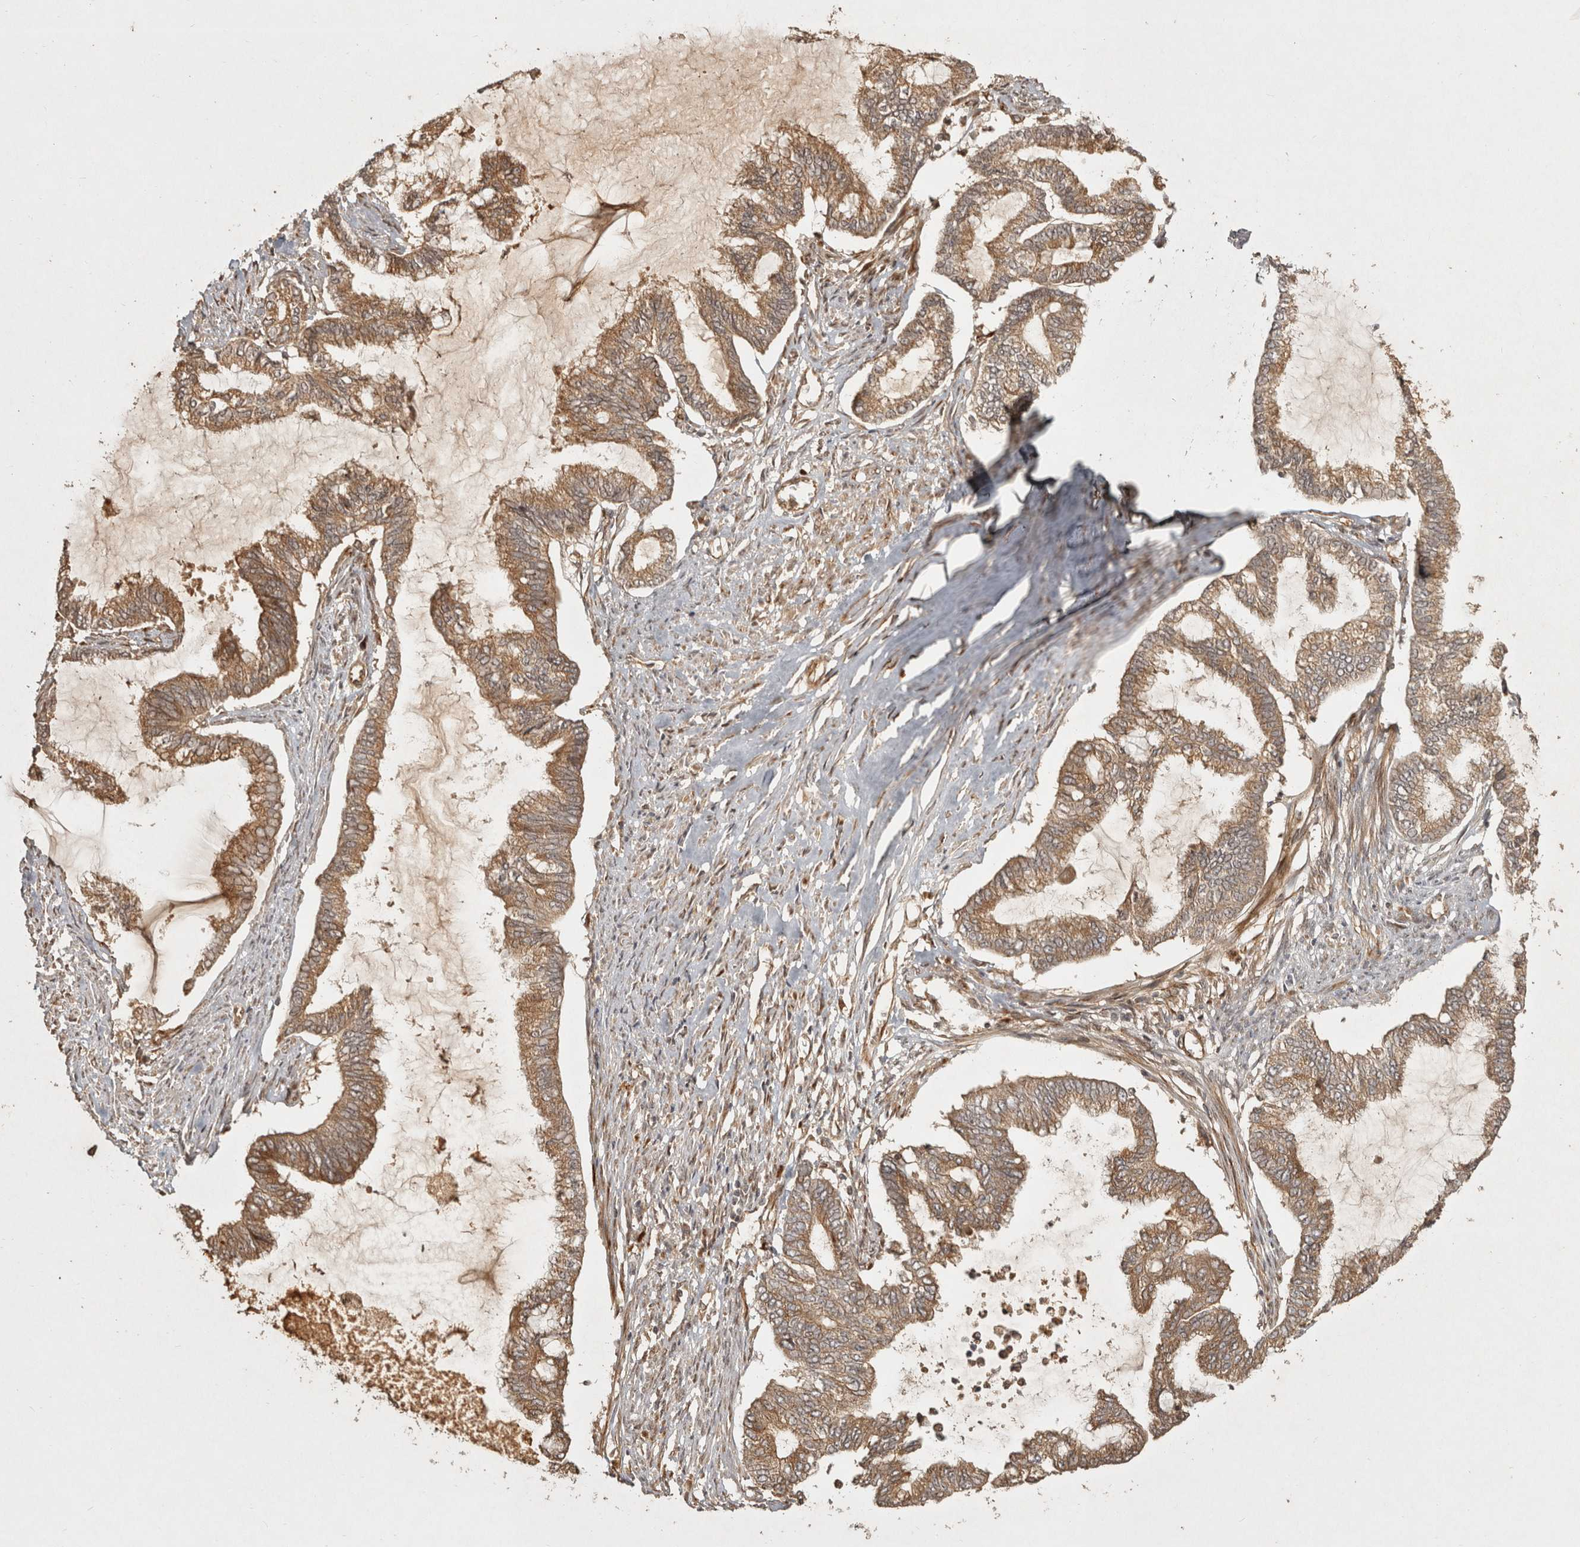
{"staining": {"intensity": "moderate", "quantity": ">75%", "location": "cytoplasmic/membranous"}, "tissue": "endometrial cancer", "cell_type": "Tumor cells", "image_type": "cancer", "snomed": [{"axis": "morphology", "description": "Adenocarcinoma, NOS"}, {"axis": "topography", "description": "Endometrium"}], "caption": "A brown stain shows moderate cytoplasmic/membranous expression of a protein in endometrial cancer (adenocarcinoma) tumor cells. The staining is performed using DAB (3,3'-diaminobenzidine) brown chromogen to label protein expression. The nuclei are counter-stained blue using hematoxylin.", "gene": "CAMSAP2", "patient": {"sex": "female", "age": 86}}